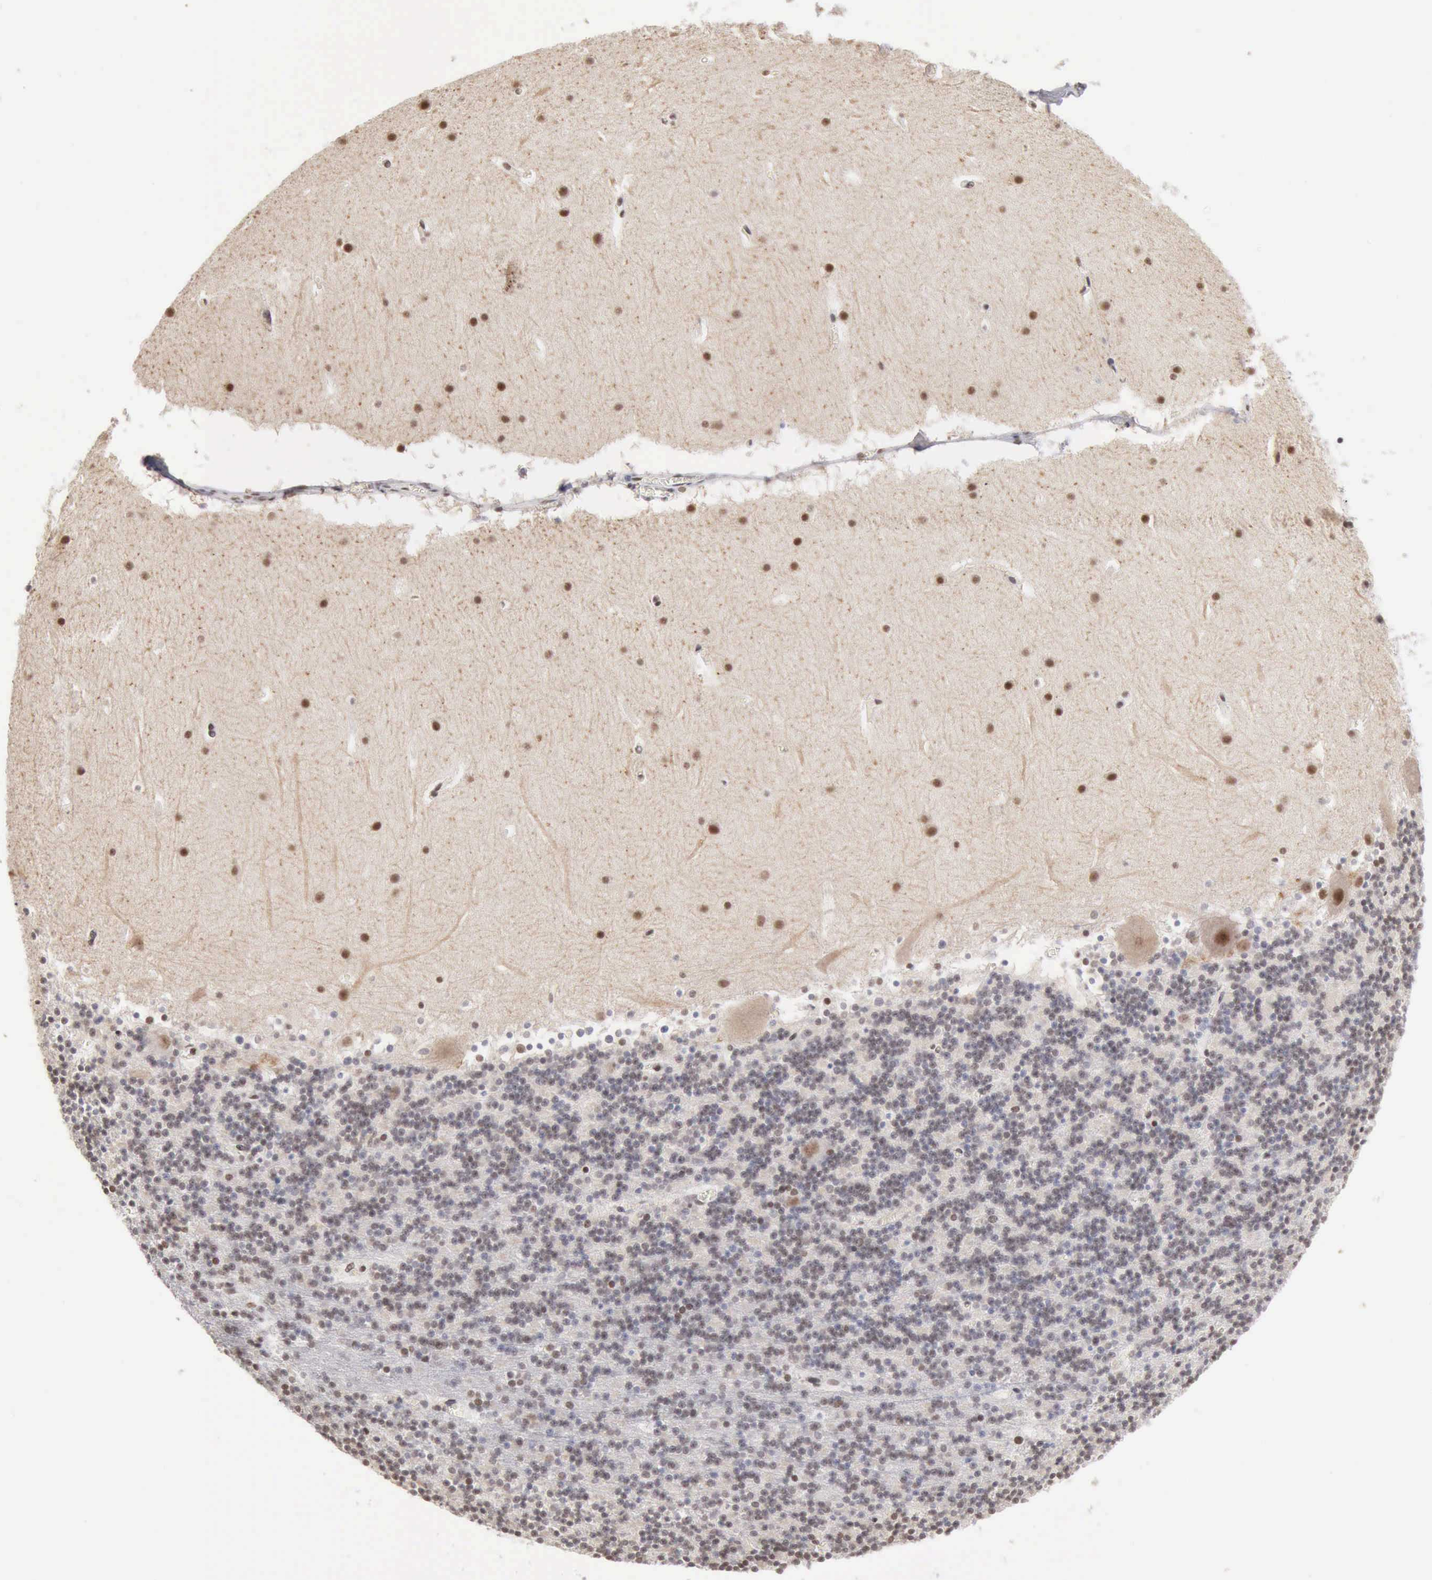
{"staining": {"intensity": "weak", "quantity": "<25%", "location": "nuclear"}, "tissue": "cerebellum", "cell_type": "Cells in granular layer", "image_type": "normal", "snomed": [{"axis": "morphology", "description": "Normal tissue, NOS"}, {"axis": "topography", "description": "Cerebellum"}], "caption": "Immunohistochemical staining of benign cerebellum displays no significant expression in cells in granular layer. (DAB immunohistochemistry (IHC), high magnification).", "gene": "TAF1", "patient": {"sex": "male", "age": 45}}